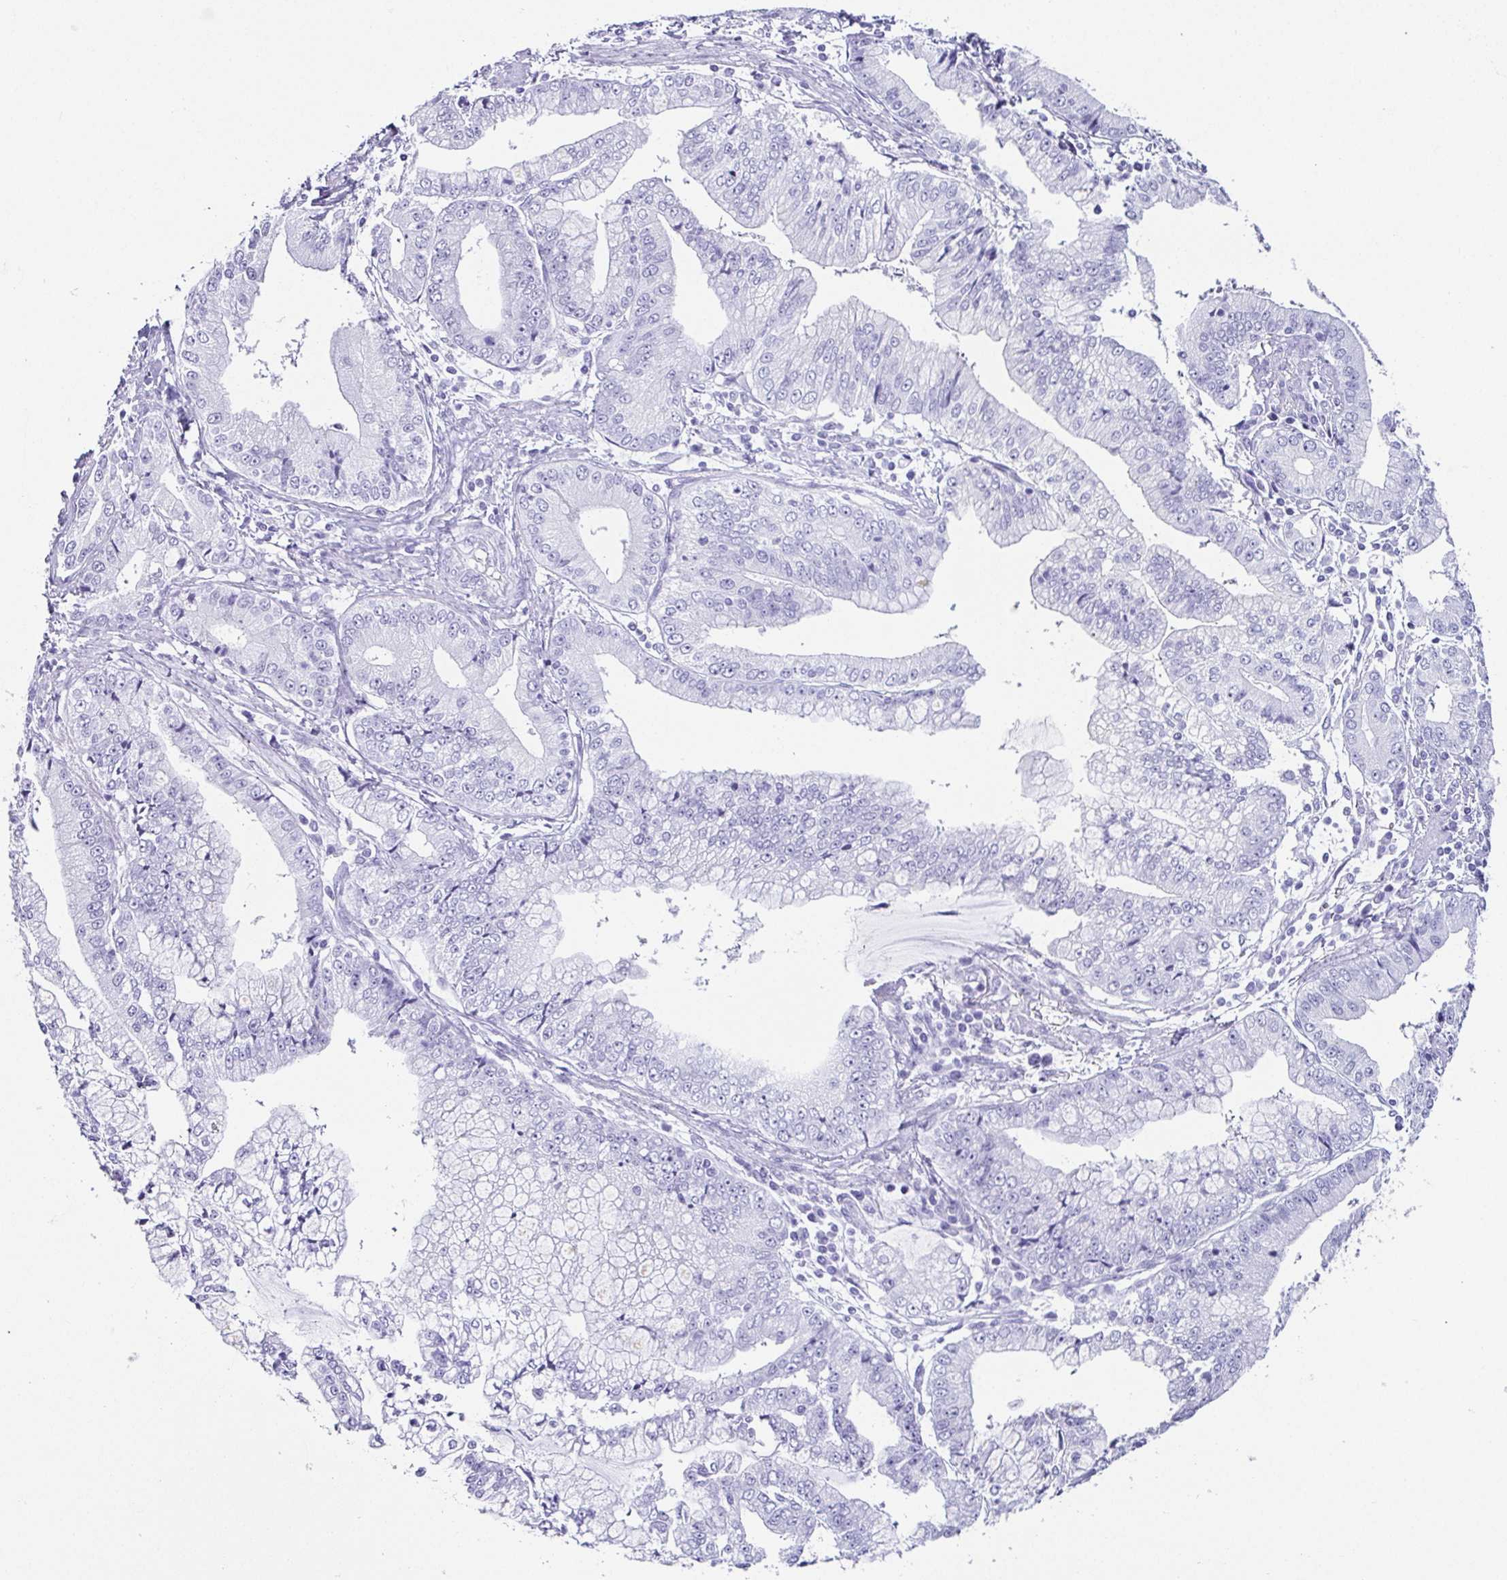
{"staining": {"intensity": "negative", "quantity": "none", "location": "none"}, "tissue": "stomach cancer", "cell_type": "Tumor cells", "image_type": "cancer", "snomed": [{"axis": "morphology", "description": "Adenocarcinoma, NOS"}, {"axis": "topography", "description": "Stomach, upper"}], "caption": "DAB (3,3'-diaminobenzidine) immunohistochemical staining of adenocarcinoma (stomach) shows no significant positivity in tumor cells.", "gene": "ESX1", "patient": {"sex": "female", "age": 74}}